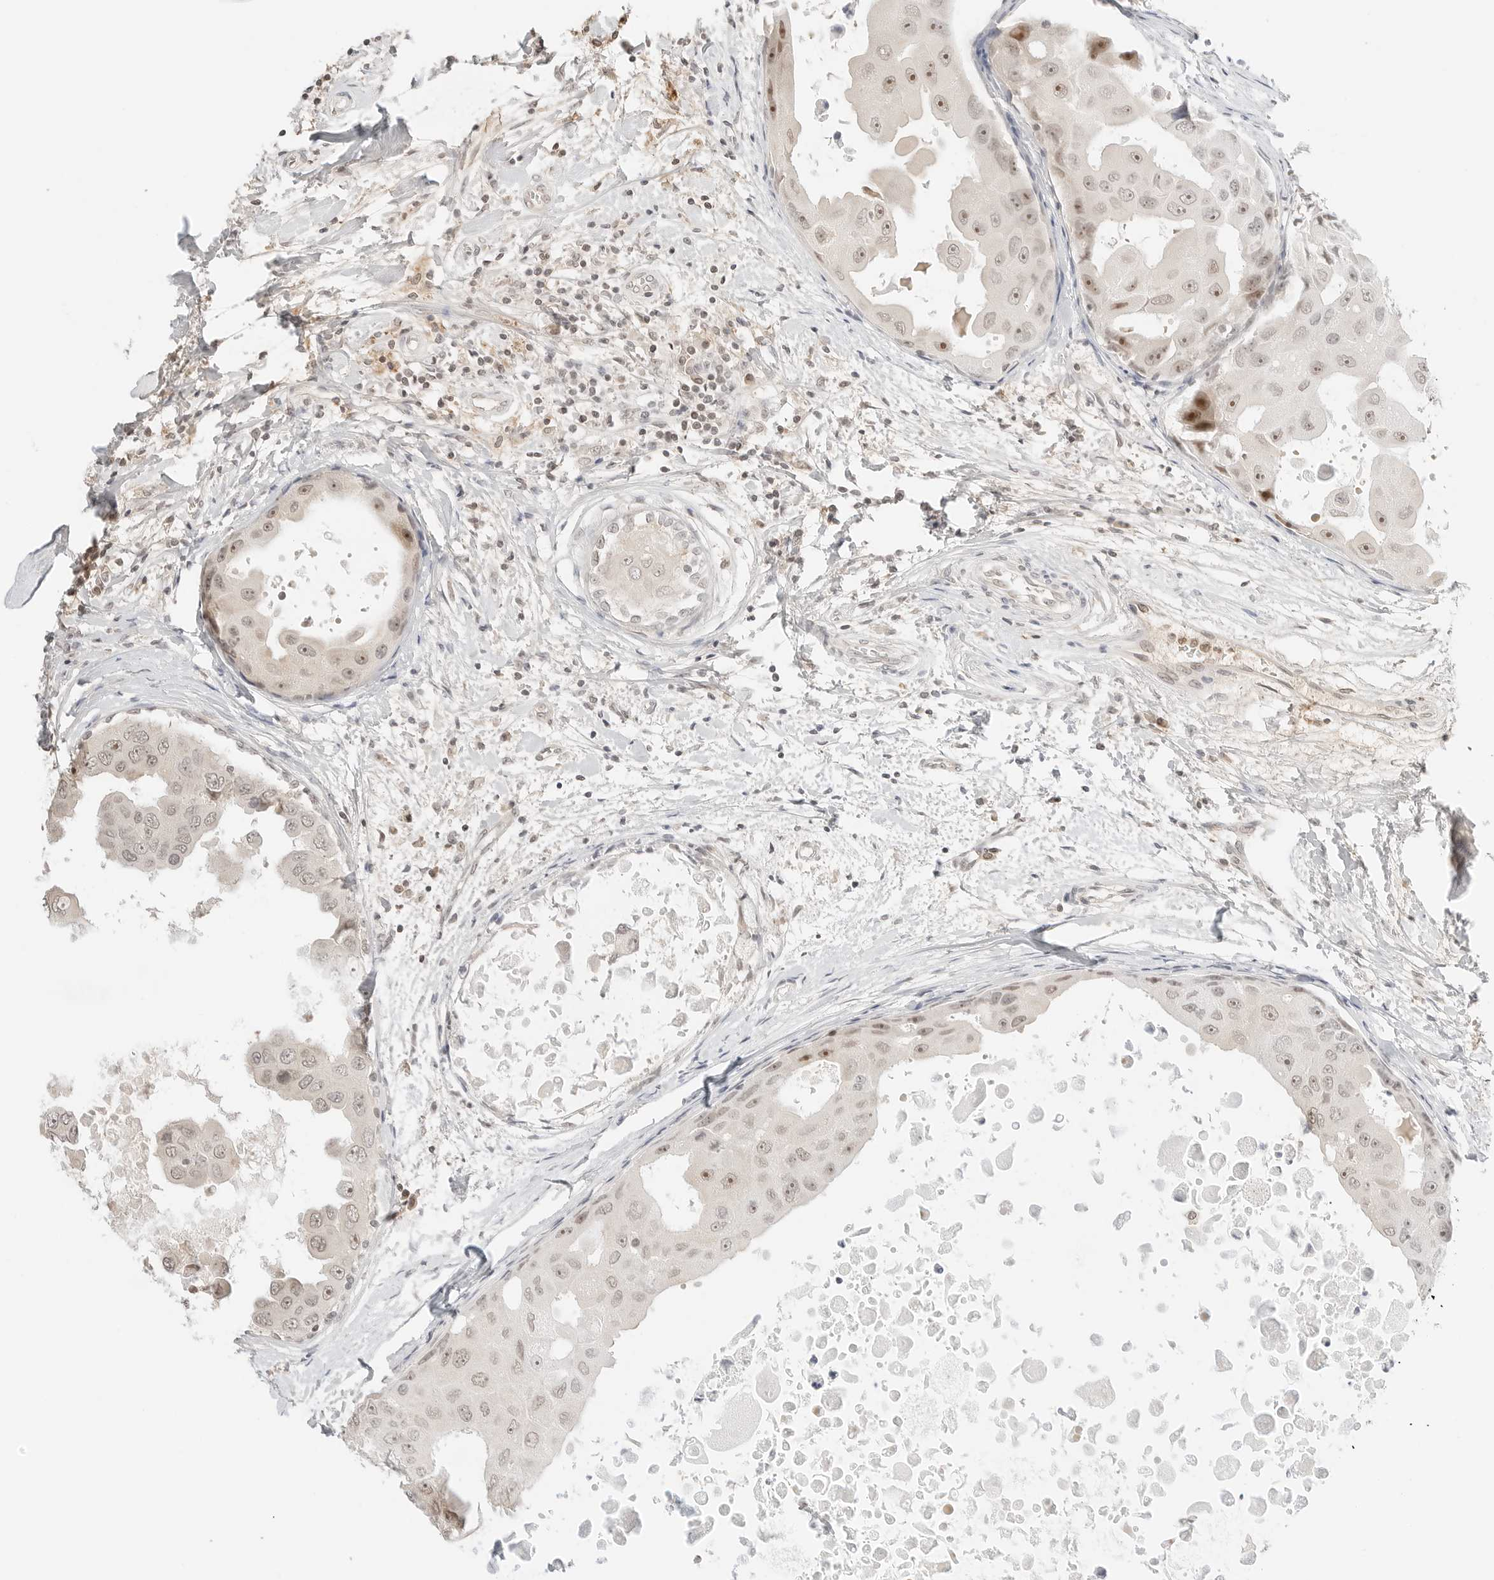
{"staining": {"intensity": "moderate", "quantity": "25%-75%", "location": "nuclear"}, "tissue": "breast cancer", "cell_type": "Tumor cells", "image_type": "cancer", "snomed": [{"axis": "morphology", "description": "Duct carcinoma"}, {"axis": "topography", "description": "Breast"}], "caption": "Immunohistochemistry (IHC) of human invasive ductal carcinoma (breast) exhibits medium levels of moderate nuclear expression in approximately 25%-75% of tumor cells. Immunohistochemistry (IHC) stains the protein of interest in brown and the nuclei are stained blue.", "gene": "RPS6KL1", "patient": {"sex": "female", "age": 27}}